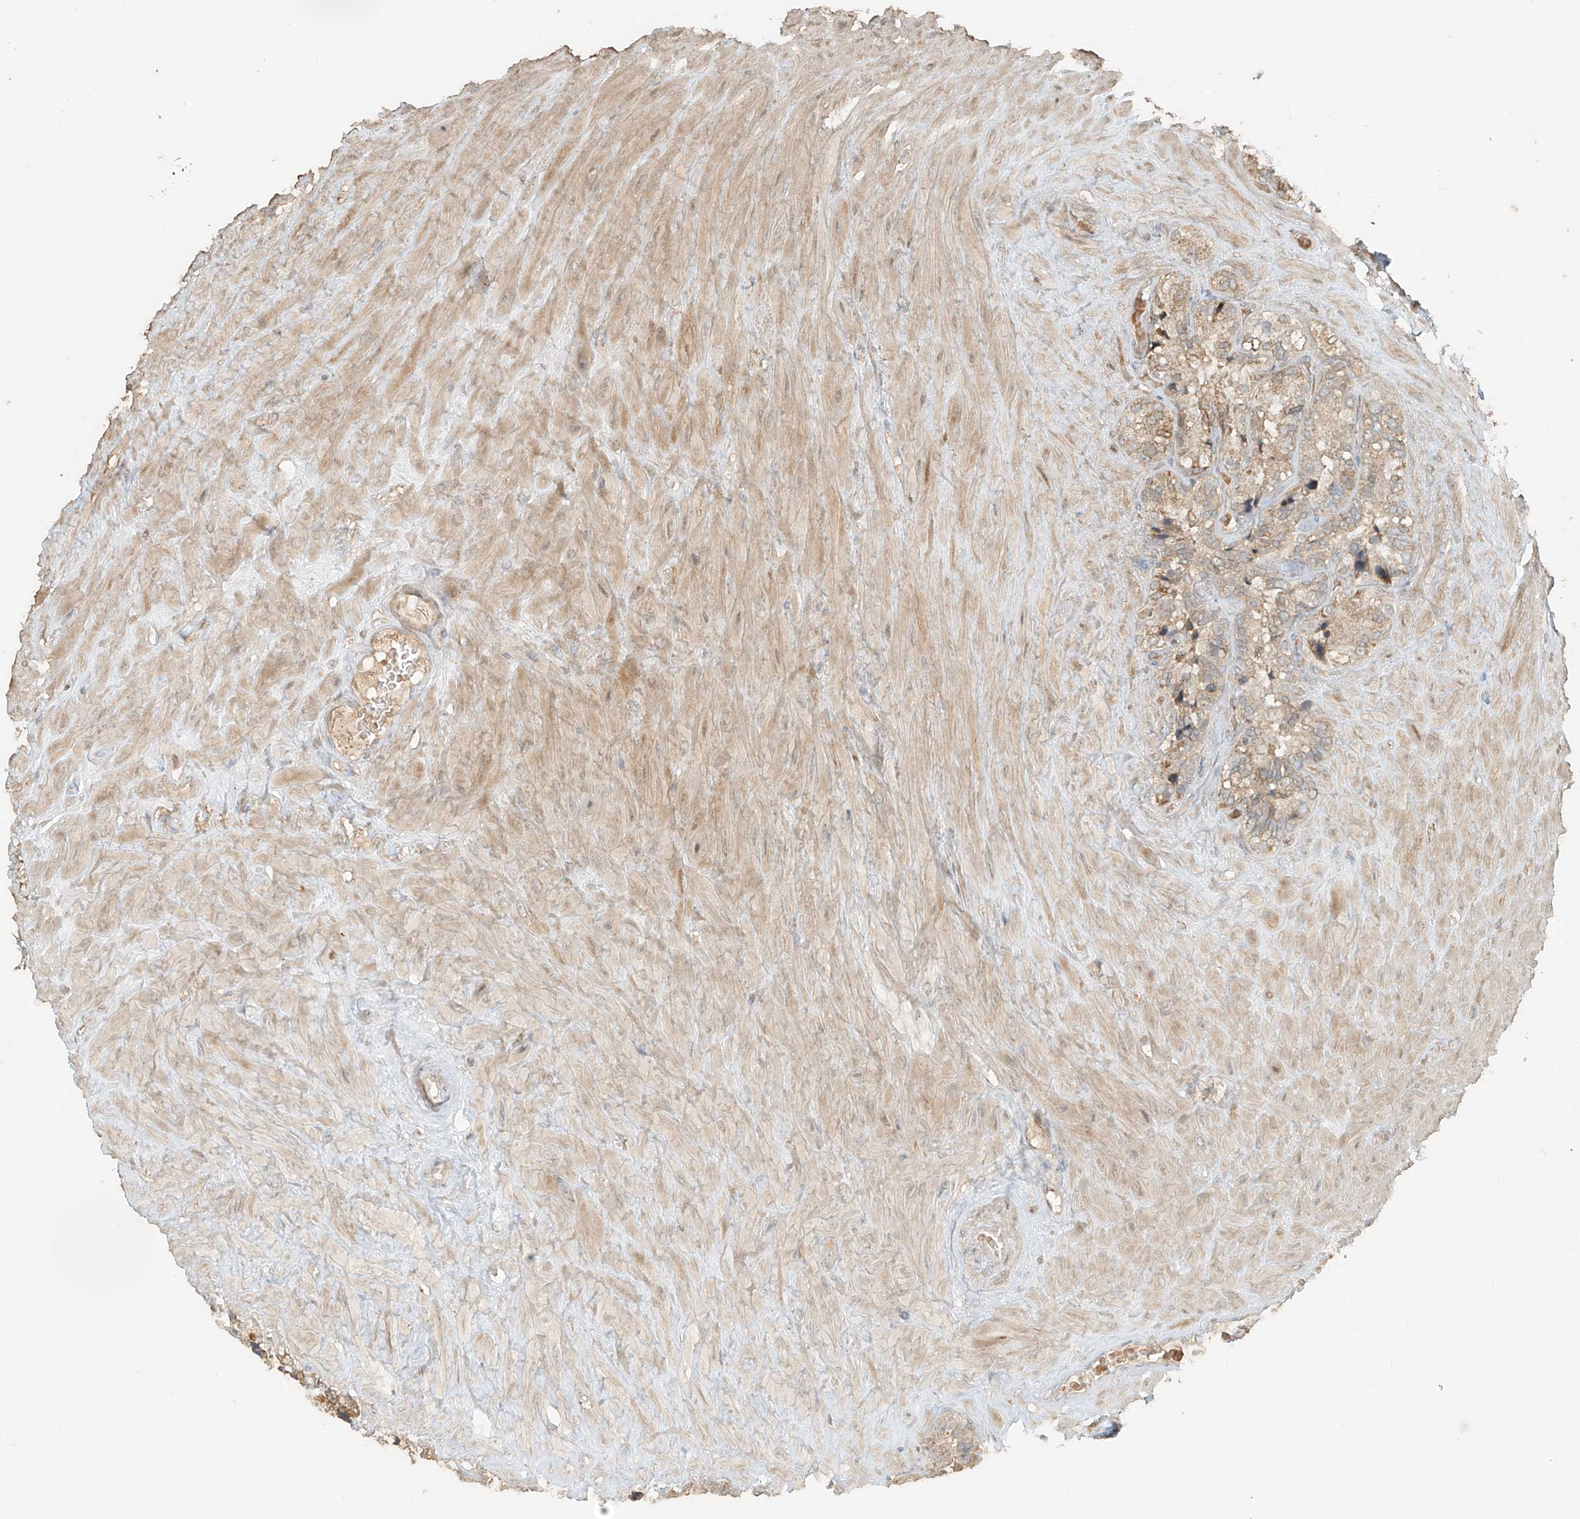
{"staining": {"intensity": "weak", "quantity": ">75%", "location": "cytoplasmic/membranous"}, "tissue": "seminal vesicle", "cell_type": "Glandular cells", "image_type": "normal", "snomed": [{"axis": "morphology", "description": "Normal tissue, NOS"}, {"axis": "topography", "description": "Prostate"}, {"axis": "topography", "description": "Seminal veicle"}], "caption": "Human seminal vesicle stained with a brown dye shows weak cytoplasmic/membranous positive positivity in approximately >75% of glandular cells.", "gene": "RFTN2", "patient": {"sex": "male", "age": 68}}